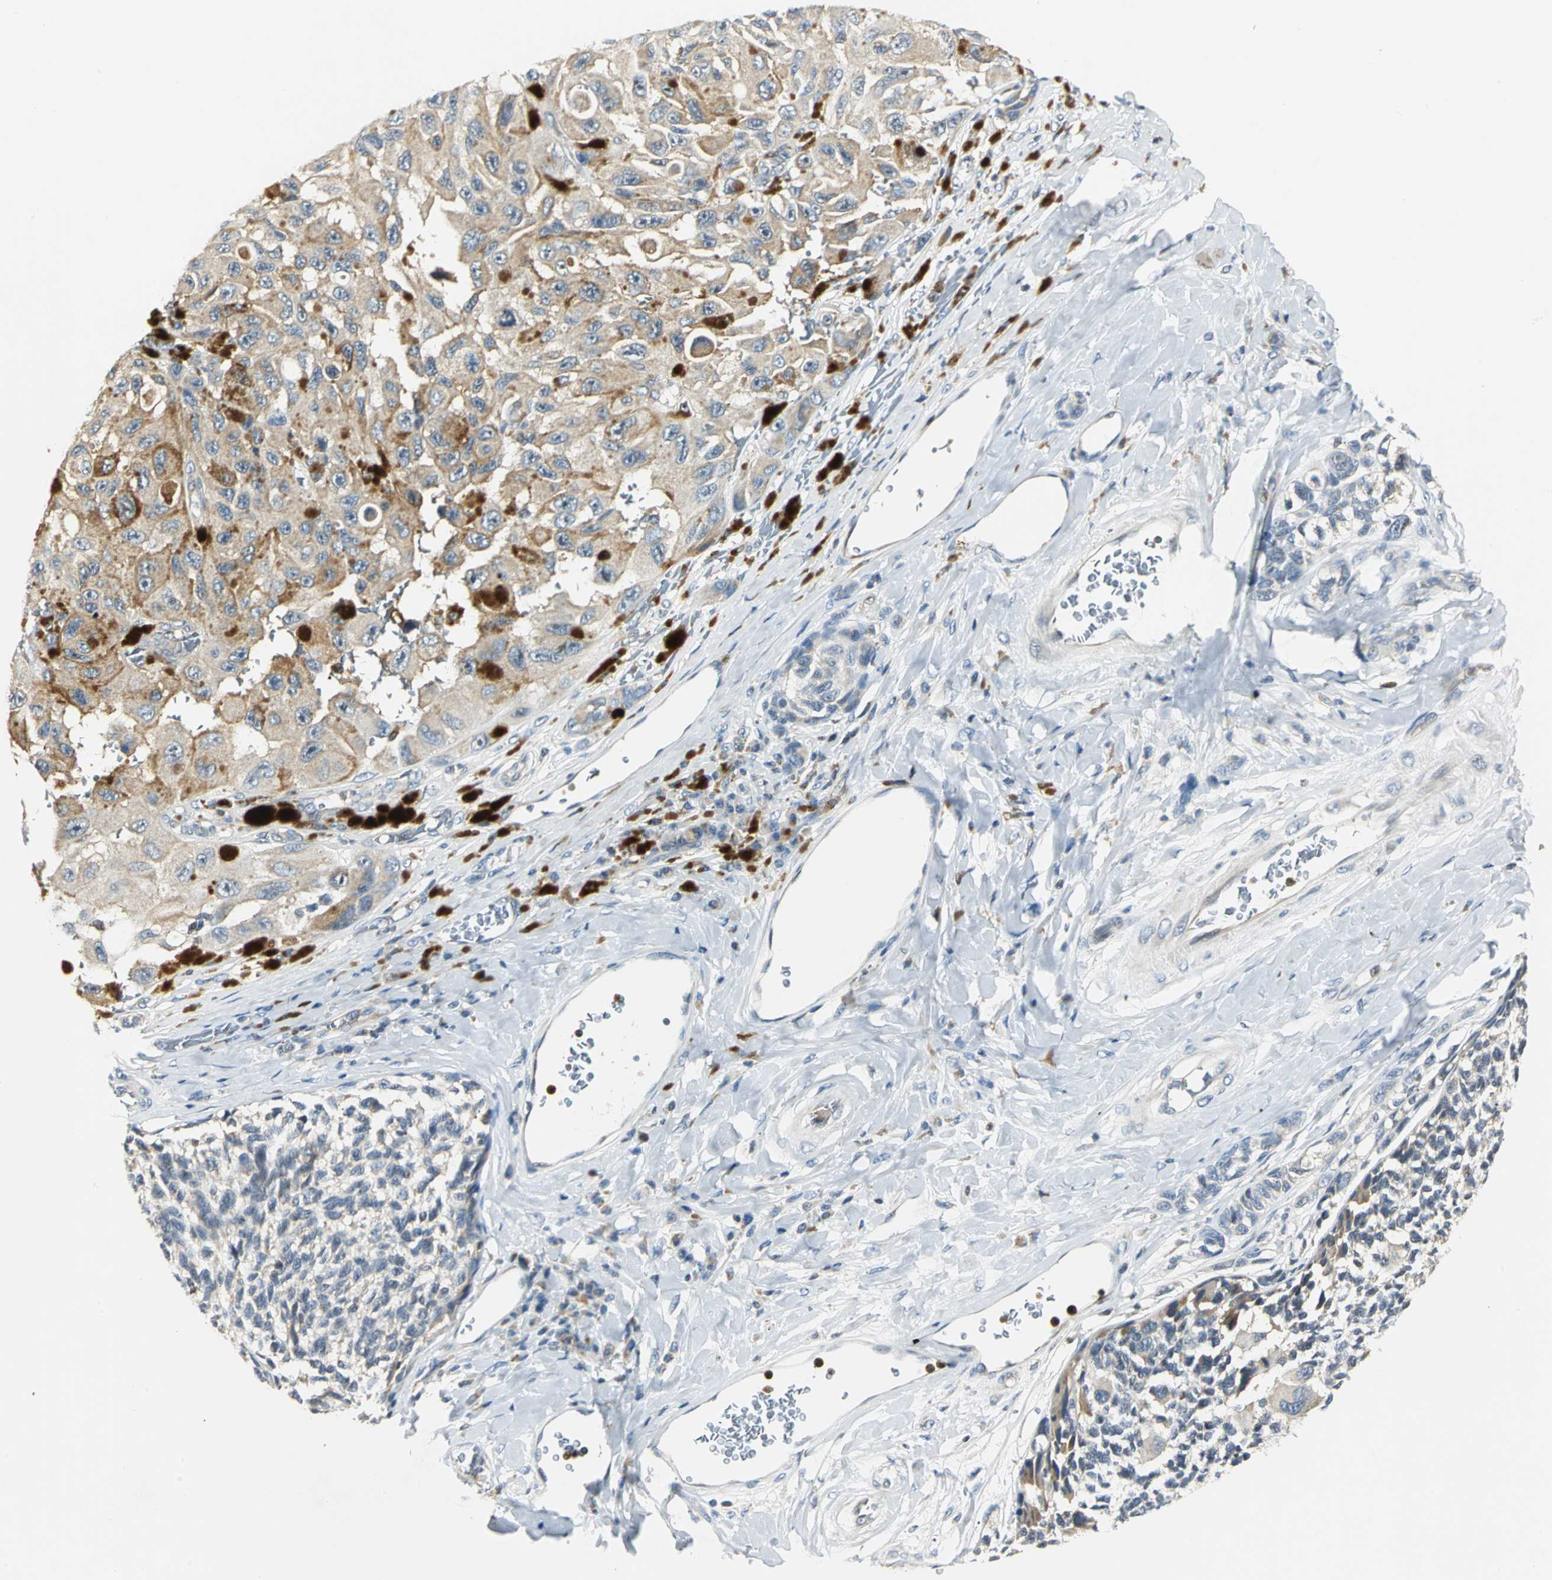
{"staining": {"intensity": "moderate", "quantity": "25%-75%", "location": "cytoplasmic/membranous"}, "tissue": "melanoma", "cell_type": "Tumor cells", "image_type": "cancer", "snomed": [{"axis": "morphology", "description": "Malignant melanoma, NOS"}, {"axis": "topography", "description": "Skin"}], "caption": "Immunohistochemistry (IHC) photomicrograph of melanoma stained for a protein (brown), which reveals medium levels of moderate cytoplasmic/membranous positivity in approximately 25%-75% of tumor cells.", "gene": "USP40", "patient": {"sex": "female", "age": 73}}